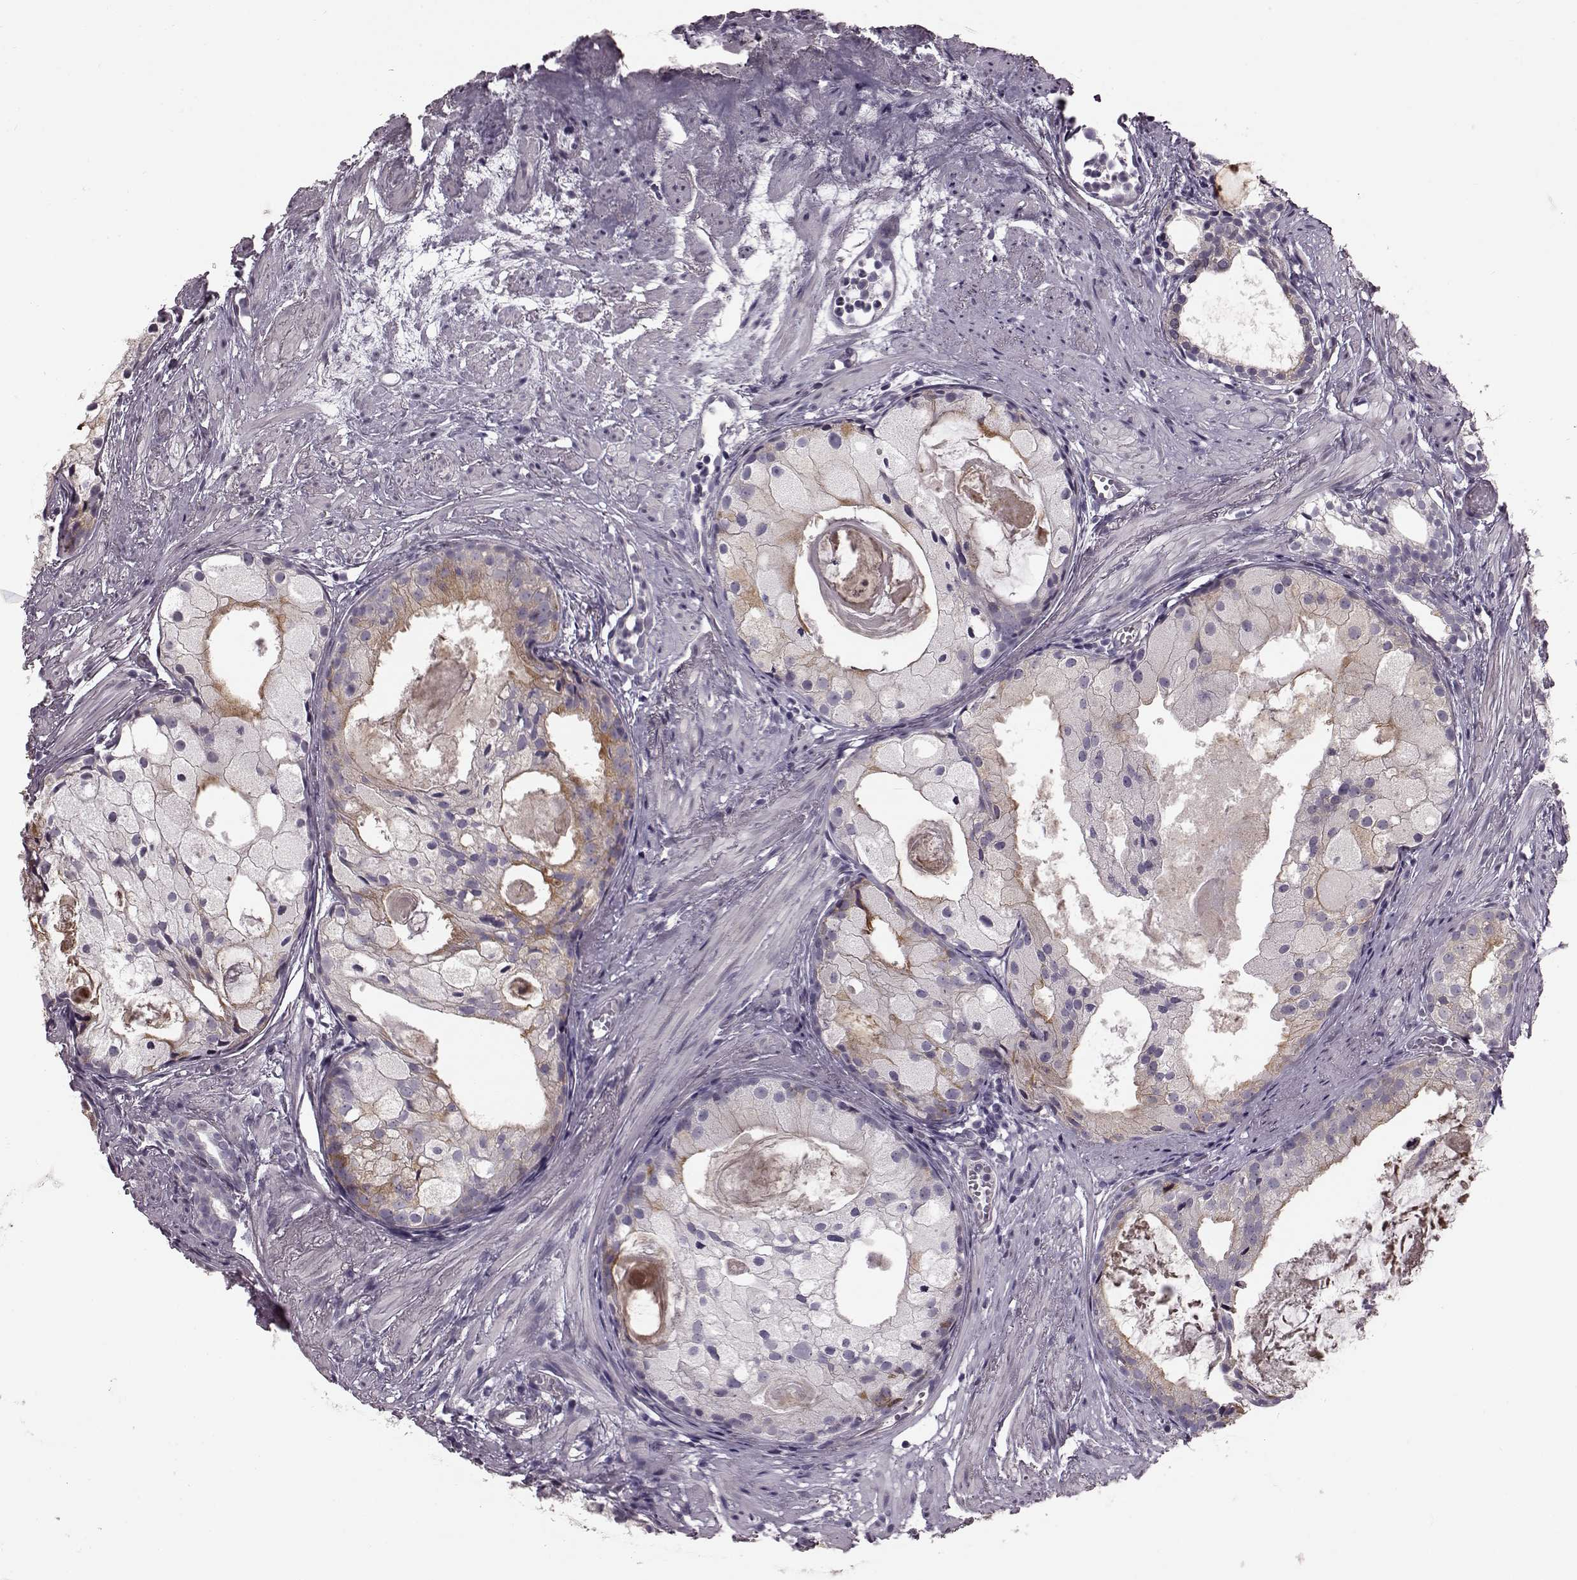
{"staining": {"intensity": "negative", "quantity": "none", "location": "none"}, "tissue": "prostate cancer", "cell_type": "Tumor cells", "image_type": "cancer", "snomed": [{"axis": "morphology", "description": "Adenocarcinoma, High grade"}, {"axis": "topography", "description": "Prostate"}], "caption": "DAB (3,3'-diaminobenzidine) immunohistochemical staining of prostate cancer (adenocarcinoma (high-grade)) exhibits no significant expression in tumor cells.", "gene": "TCHHL1", "patient": {"sex": "male", "age": 85}}